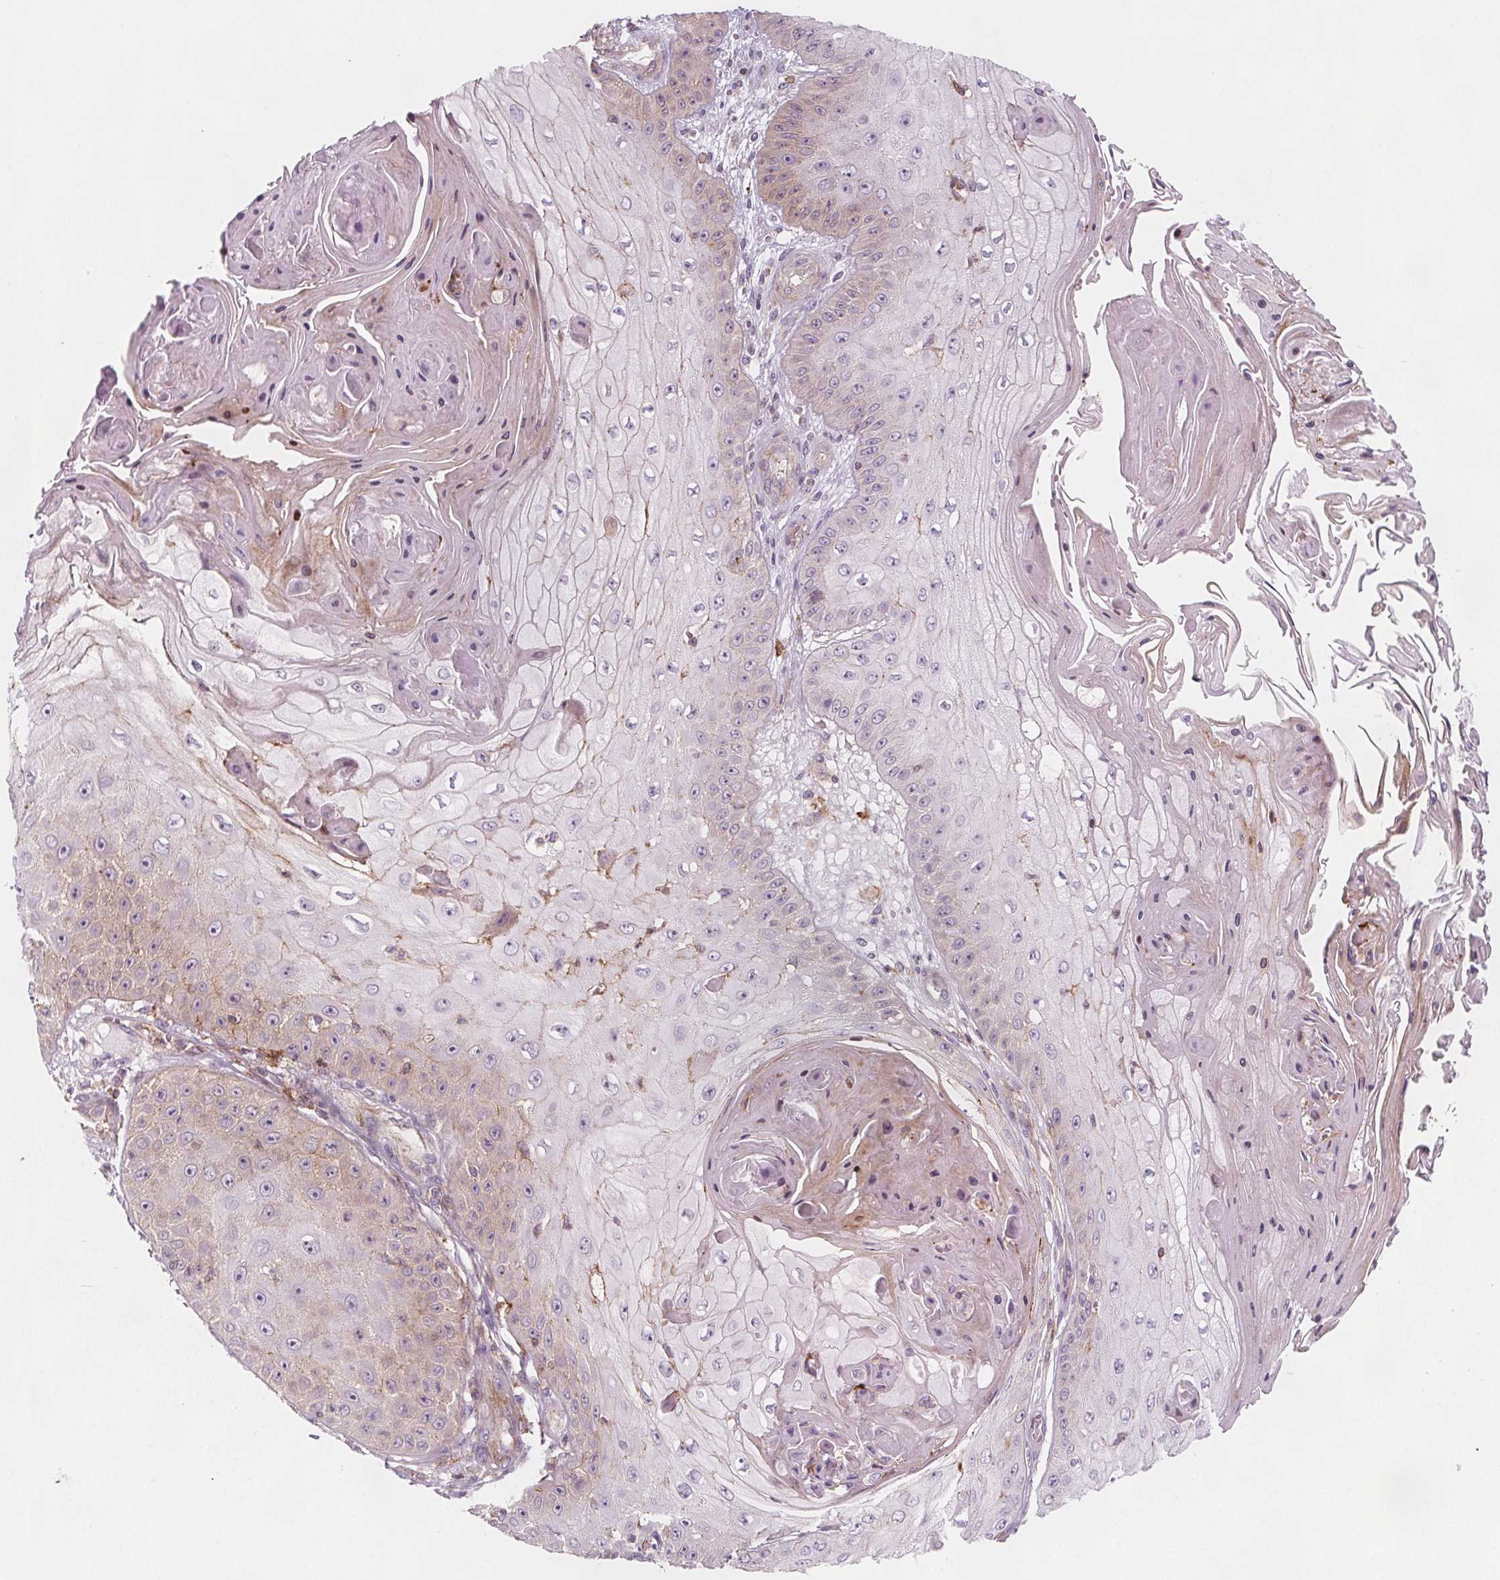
{"staining": {"intensity": "weak", "quantity": "<25%", "location": "cytoplasmic/membranous"}, "tissue": "skin cancer", "cell_type": "Tumor cells", "image_type": "cancer", "snomed": [{"axis": "morphology", "description": "Squamous cell carcinoma, NOS"}, {"axis": "topography", "description": "Skin"}], "caption": "This is an immunohistochemistry (IHC) photomicrograph of human skin squamous cell carcinoma. There is no expression in tumor cells.", "gene": "ADAM33", "patient": {"sex": "male", "age": 70}}